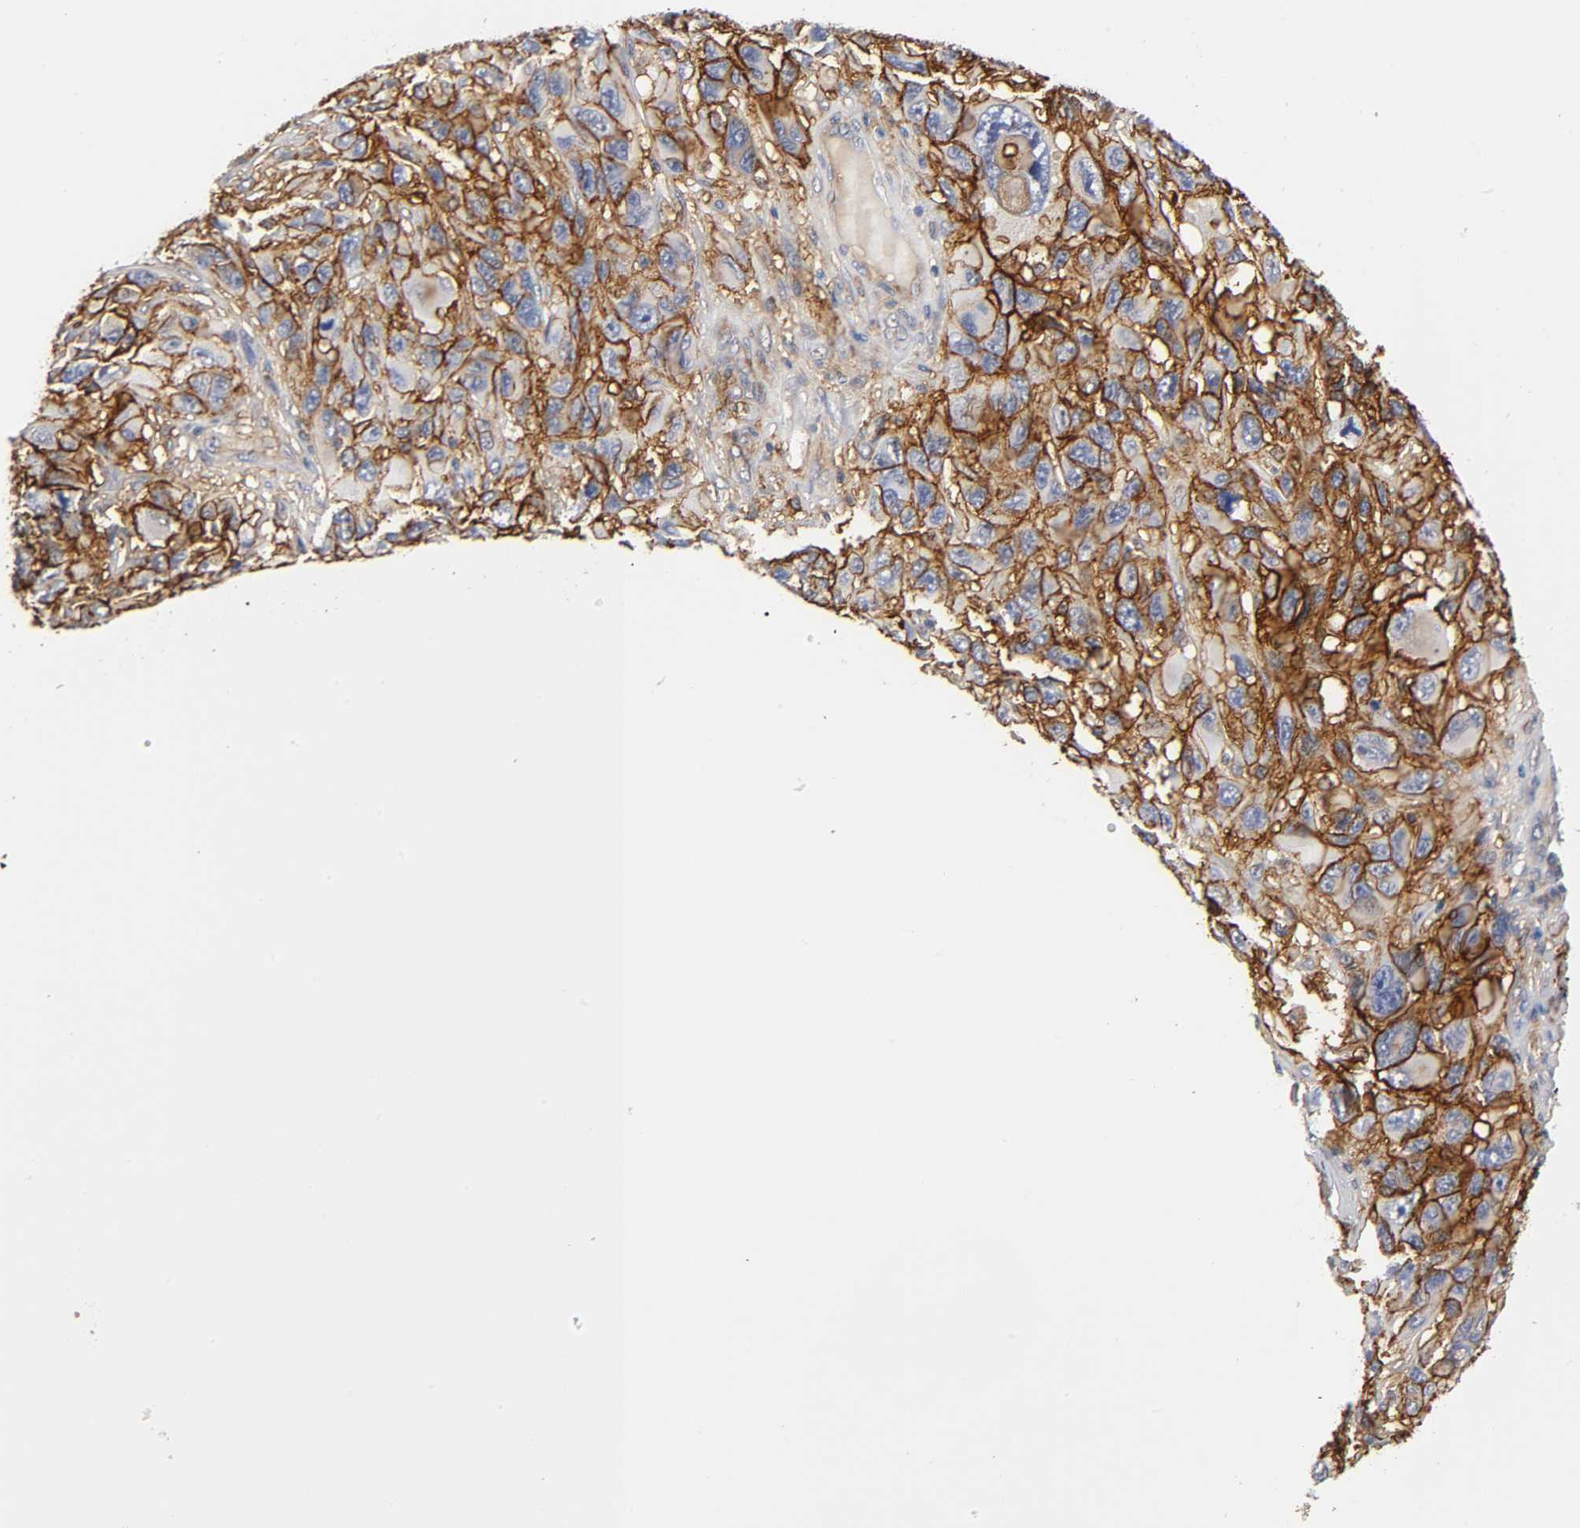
{"staining": {"intensity": "strong", "quantity": ">75%", "location": "cytoplasmic/membranous"}, "tissue": "melanoma", "cell_type": "Tumor cells", "image_type": "cancer", "snomed": [{"axis": "morphology", "description": "Malignant melanoma, NOS"}, {"axis": "topography", "description": "Skin"}], "caption": "Protein expression analysis of human malignant melanoma reveals strong cytoplasmic/membranous expression in approximately >75% of tumor cells. Nuclei are stained in blue.", "gene": "ICAM1", "patient": {"sex": "male", "age": 53}}